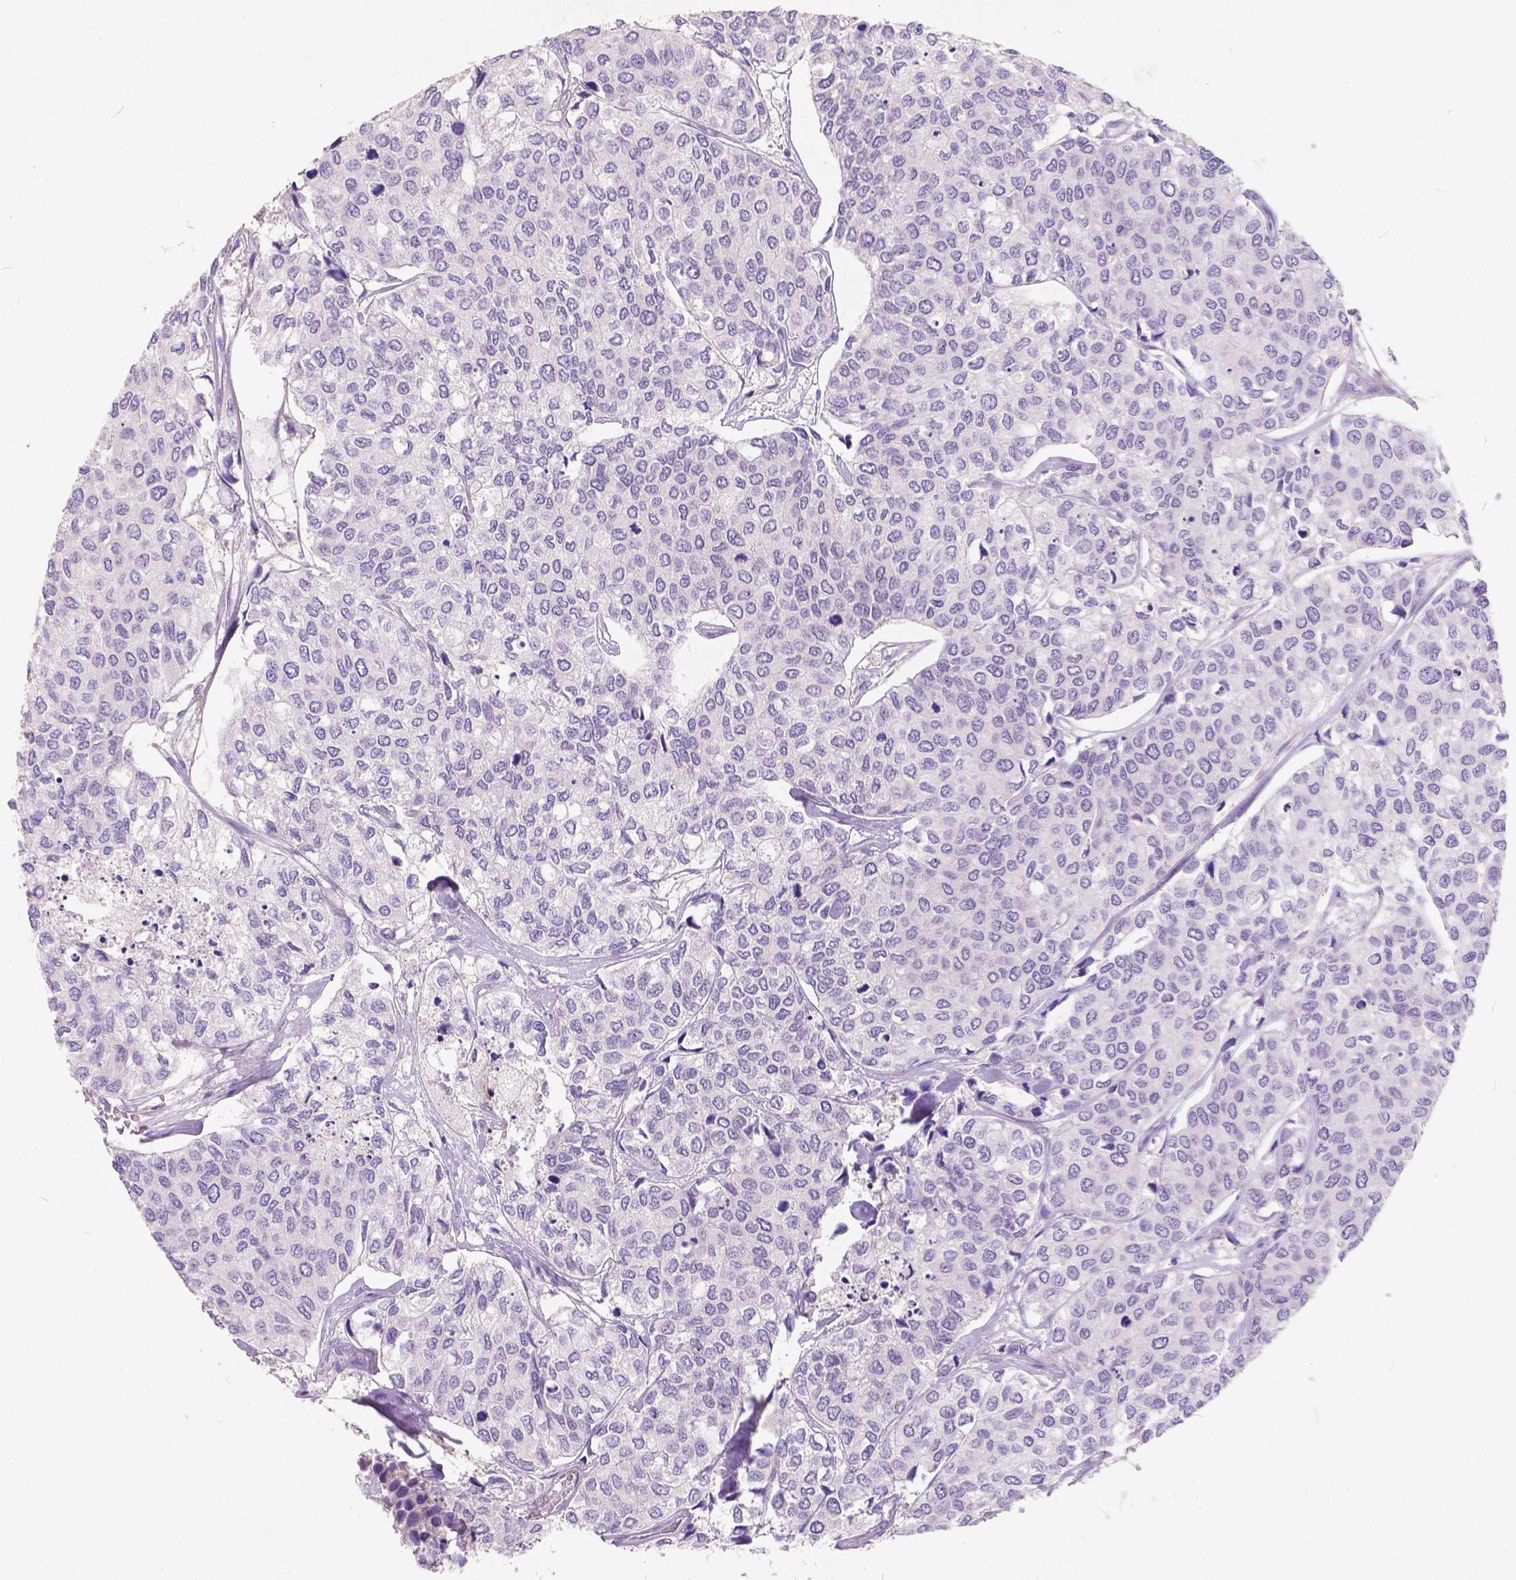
{"staining": {"intensity": "negative", "quantity": "none", "location": "none"}, "tissue": "urothelial cancer", "cell_type": "Tumor cells", "image_type": "cancer", "snomed": [{"axis": "morphology", "description": "Urothelial carcinoma, High grade"}, {"axis": "topography", "description": "Urinary bladder"}], "caption": "Protein analysis of urothelial cancer shows no significant staining in tumor cells.", "gene": "PEX11G", "patient": {"sex": "male", "age": 73}}